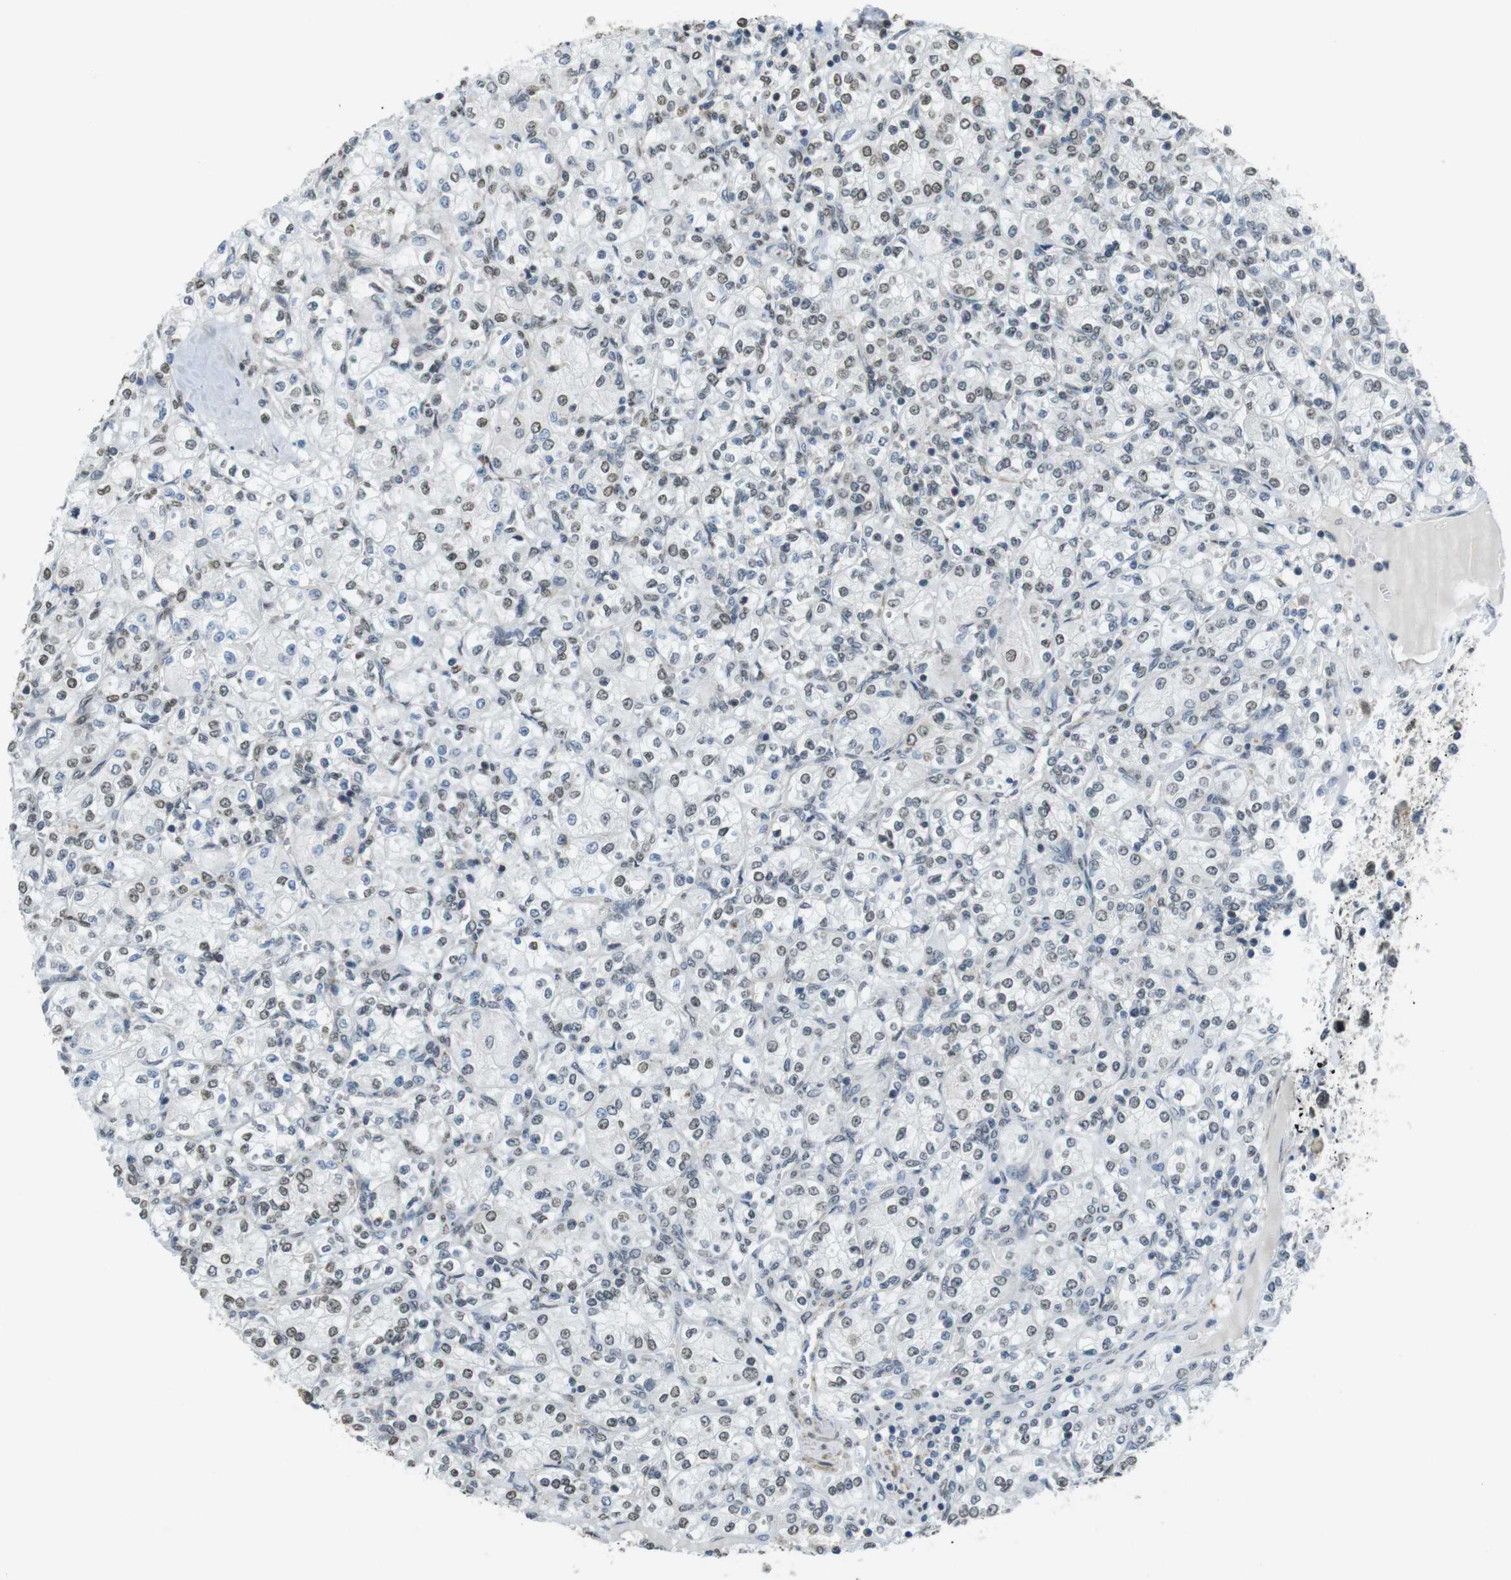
{"staining": {"intensity": "weak", "quantity": "<25%", "location": "nuclear"}, "tissue": "renal cancer", "cell_type": "Tumor cells", "image_type": "cancer", "snomed": [{"axis": "morphology", "description": "Adenocarcinoma, NOS"}, {"axis": "topography", "description": "Kidney"}], "caption": "Renal adenocarcinoma was stained to show a protein in brown. There is no significant staining in tumor cells. (Brightfield microscopy of DAB (3,3'-diaminobenzidine) IHC at high magnification).", "gene": "USP7", "patient": {"sex": "male", "age": 77}}